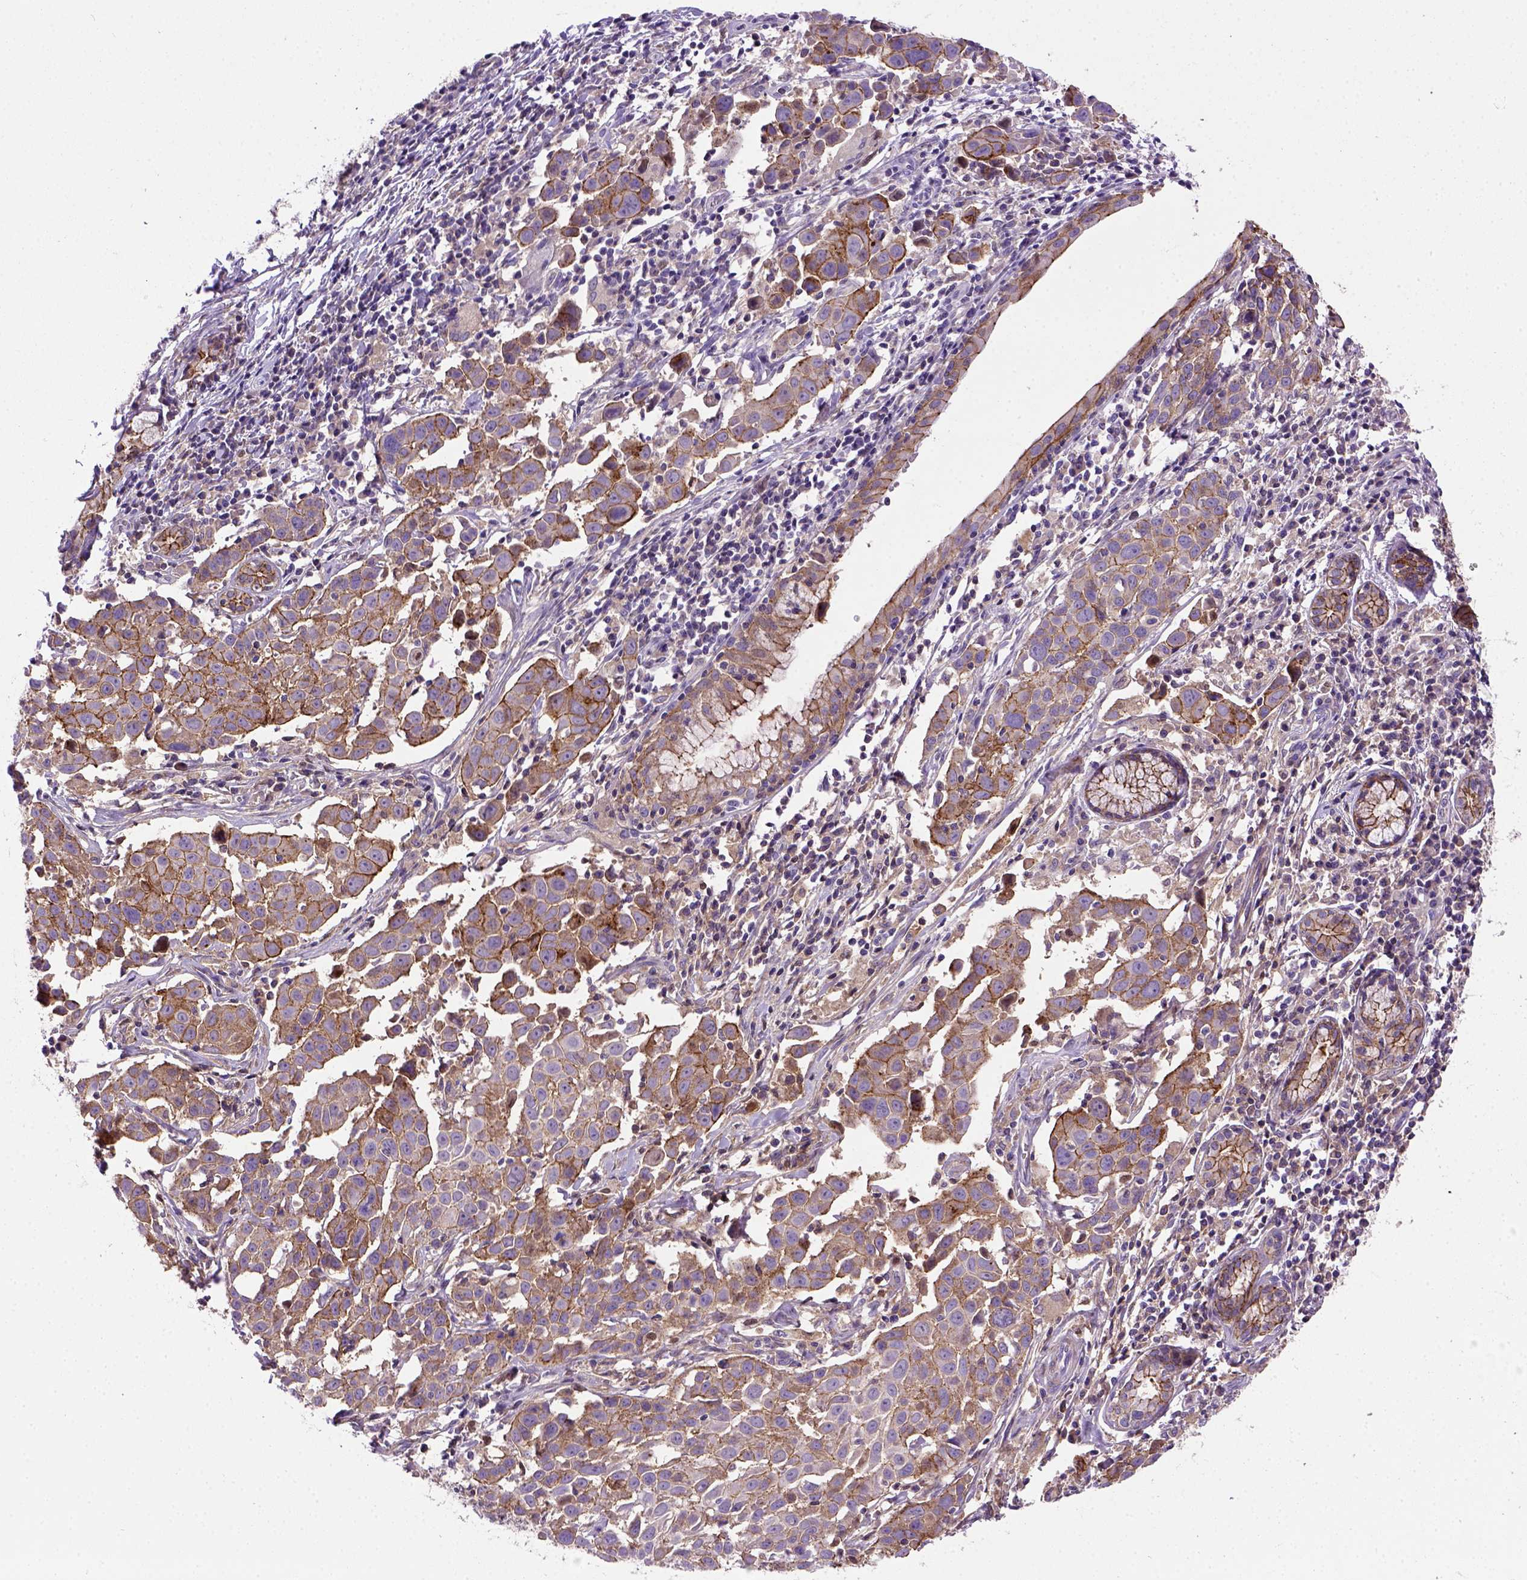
{"staining": {"intensity": "moderate", "quantity": "25%-75%", "location": "cytoplasmic/membranous"}, "tissue": "lung cancer", "cell_type": "Tumor cells", "image_type": "cancer", "snomed": [{"axis": "morphology", "description": "Squamous cell carcinoma, NOS"}, {"axis": "topography", "description": "Lung"}], "caption": "IHC of human squamous cell carcinoma (lung) shows medium levels of moderate cytoplasmic/membranous staining in approximately 25%-75% of tumor cells. (DAB (3,3'-diaminobenzidine) = brown stain, brightfield microscopy at high magnification).", "gene": "CDH1", "patient": {"sex": "male", "age": 57}}